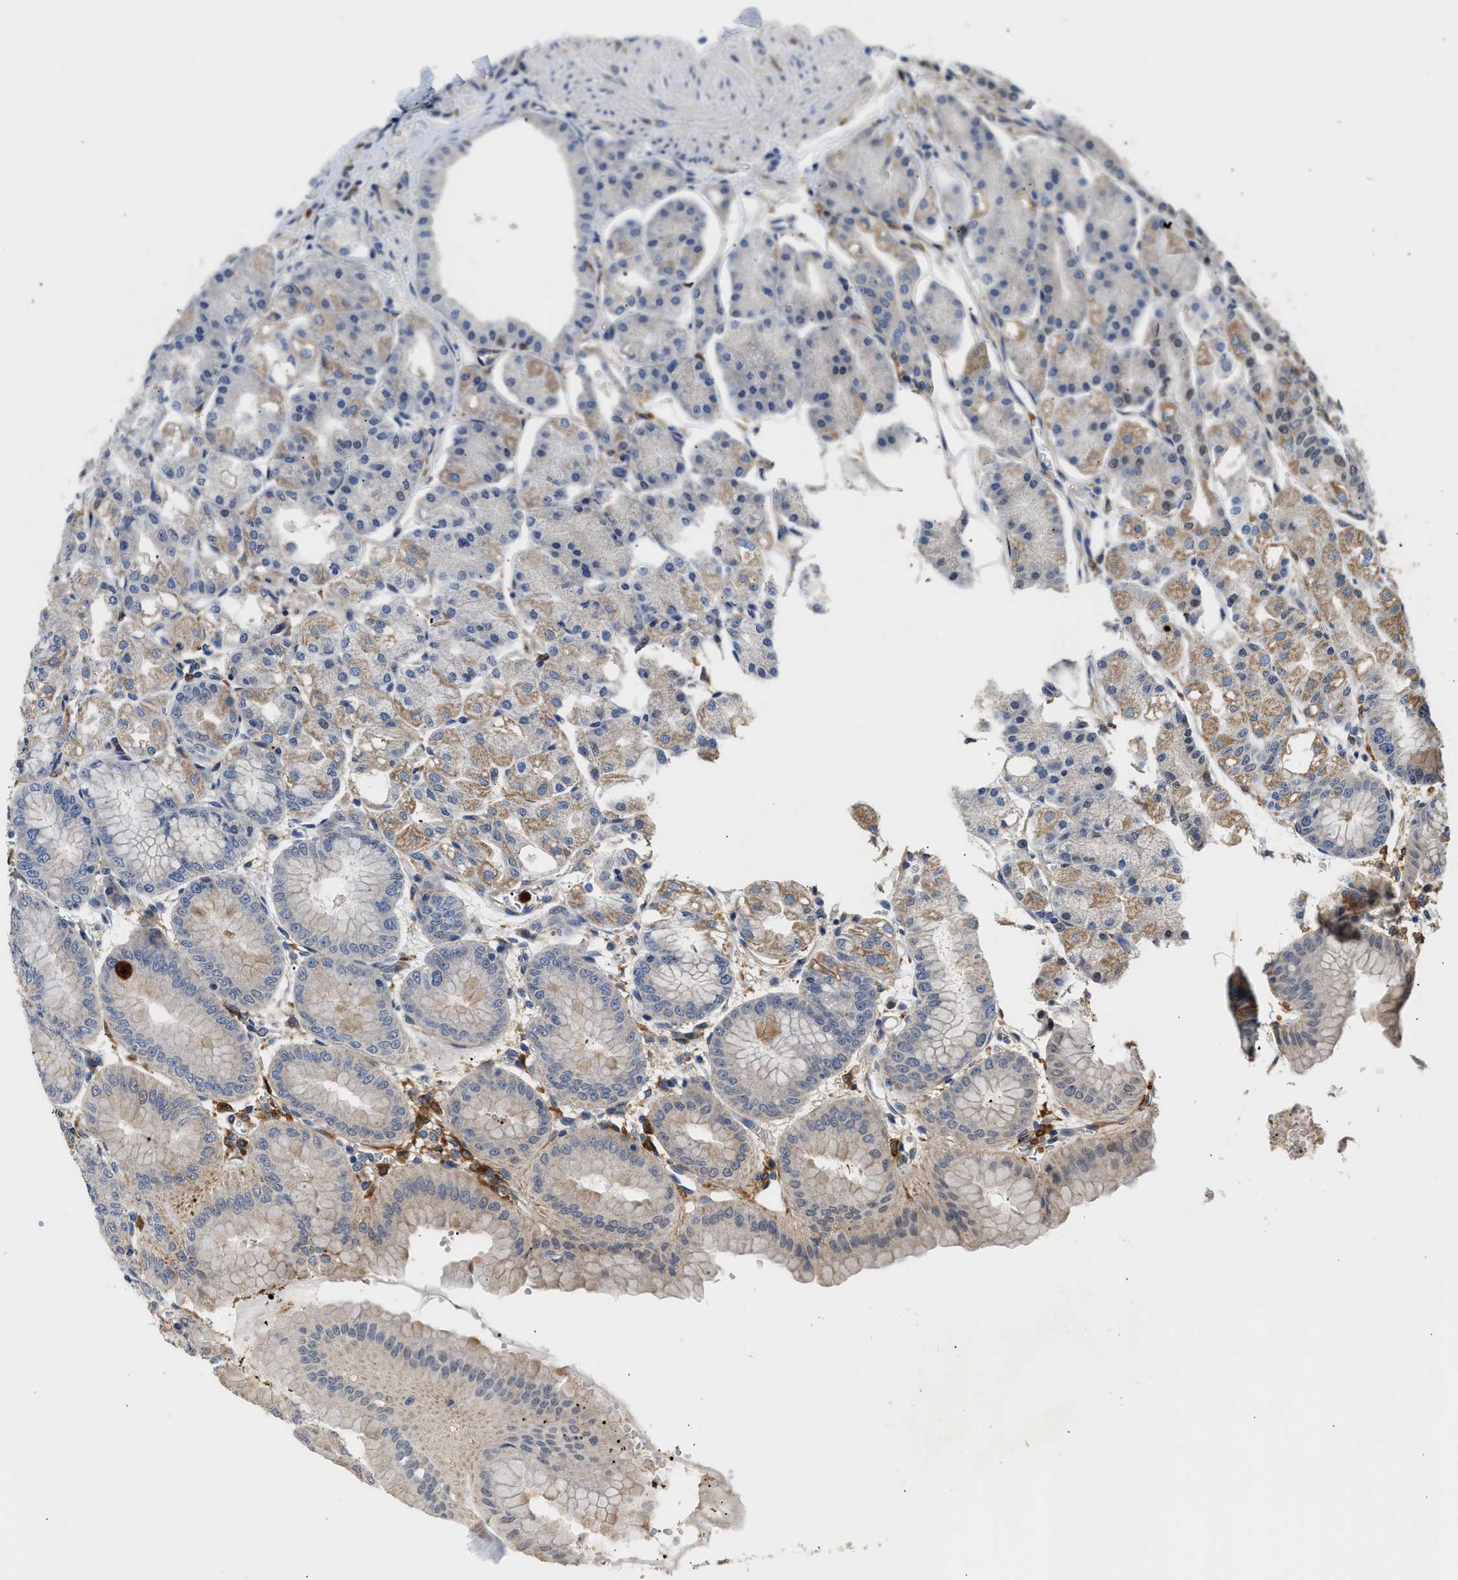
{"staining": {"intensity": "moderate", "quantity": ">75%", "location": "cytoplasmic/membranous,nuclear"}, "tissue": "stomach", "cell_type": "Glandular cells", "image_type": "normal", "snomed": [{"axis": "morphology", "description": "Normal tissue, NOS"}, {"axis": "topography", "description": "Stomach, lower"}], "caption": "Benign stomach reveals moderate cytoplasmic/membranous,nuclear staining in approximately >75% of glandular cells.", "gene": "RAB31", "patient": {"sex": "male", "age": 71}}